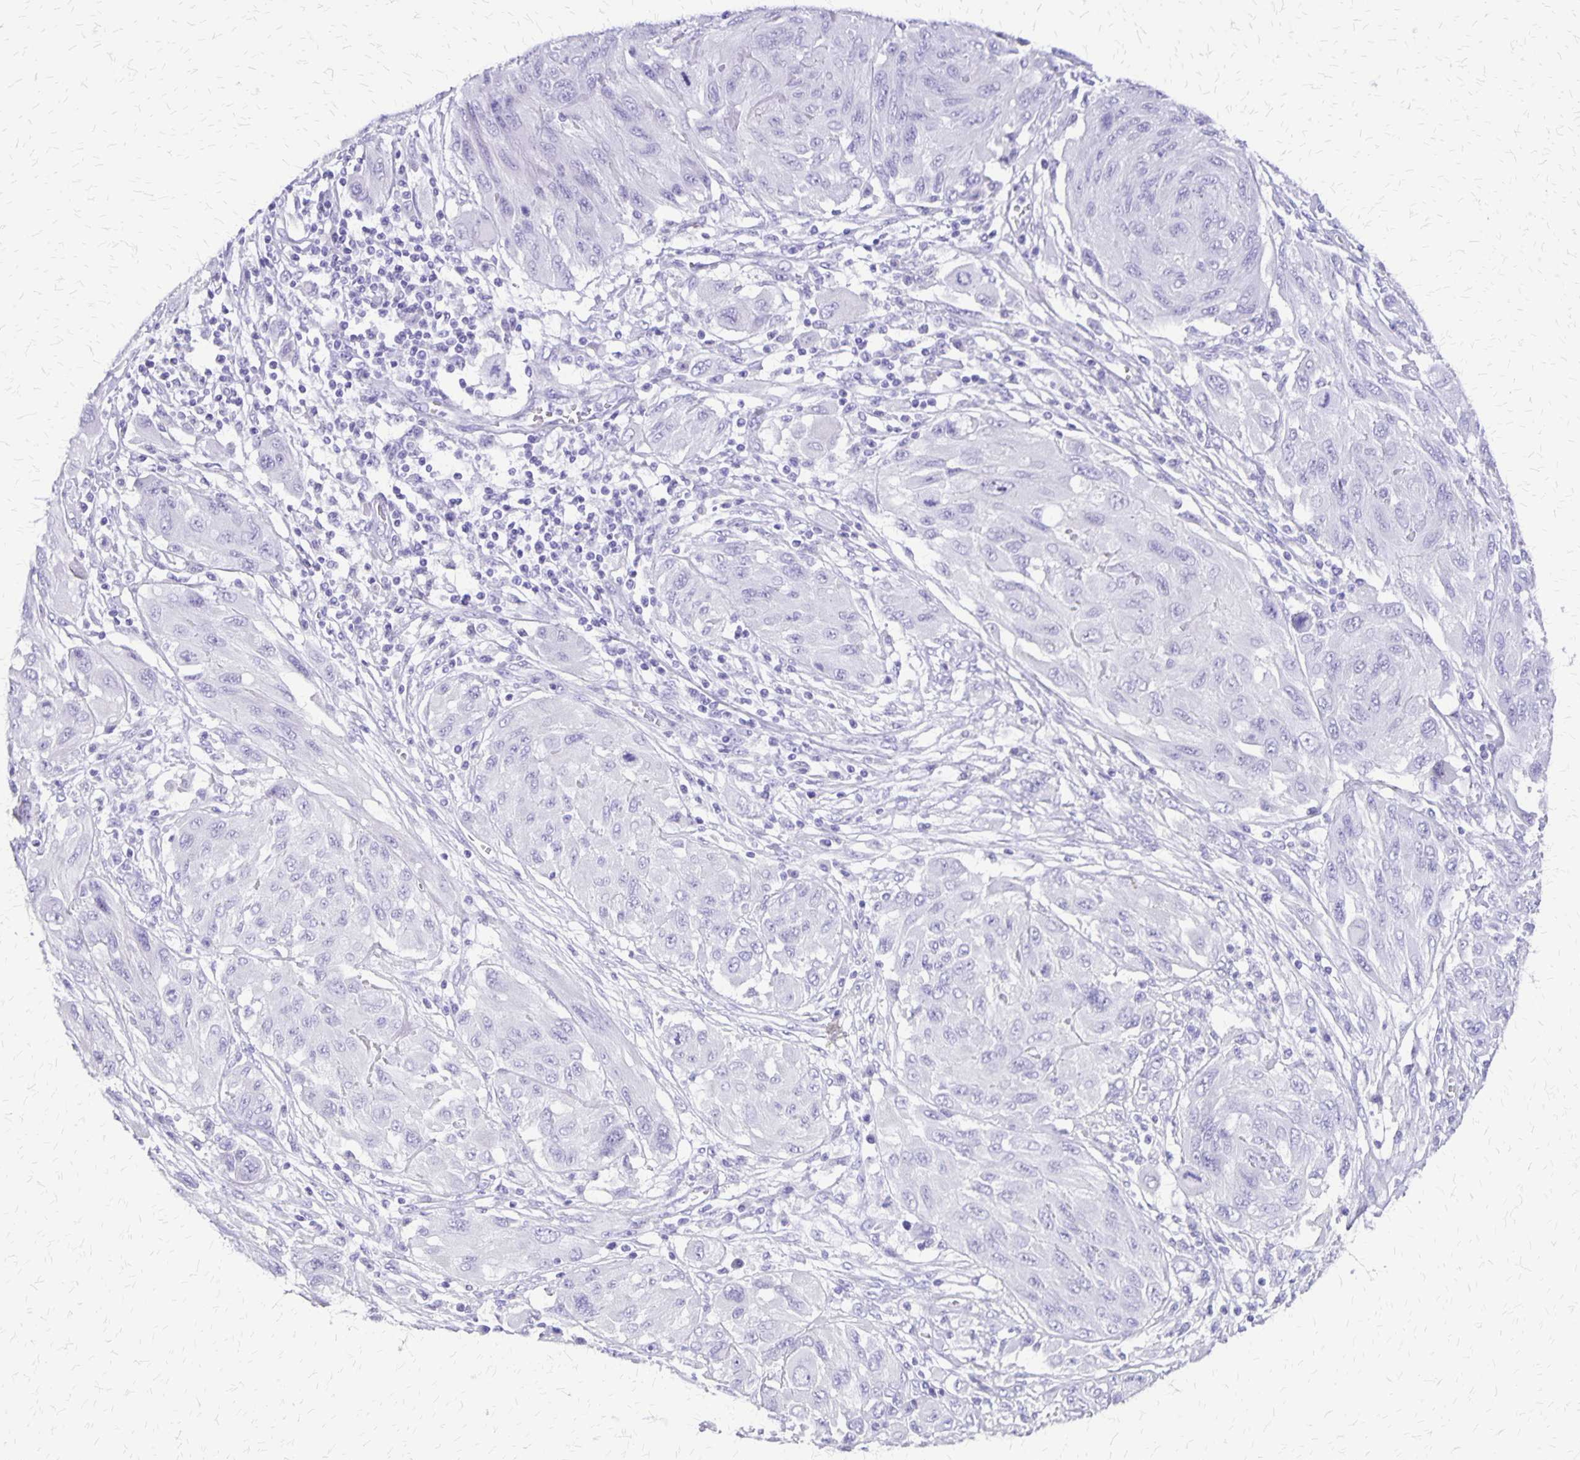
{"staining": {"intensity": "negative", "quantity": "none", "location": "none"}, "tissue": "melanoma", "cell_type": "Tumor cells", "image_type": "cancer", "snomed": [{"axis": "morphology", "description": "Malignant melanoma, NOS"}, {"axis": "topography", "description": "Skin"}], "caption": "The photomicrograph exhibits no staining of tumor cells in melanoma.", "gene": "SLC13A2", "patient": {"sex": "female", "age": 91}}